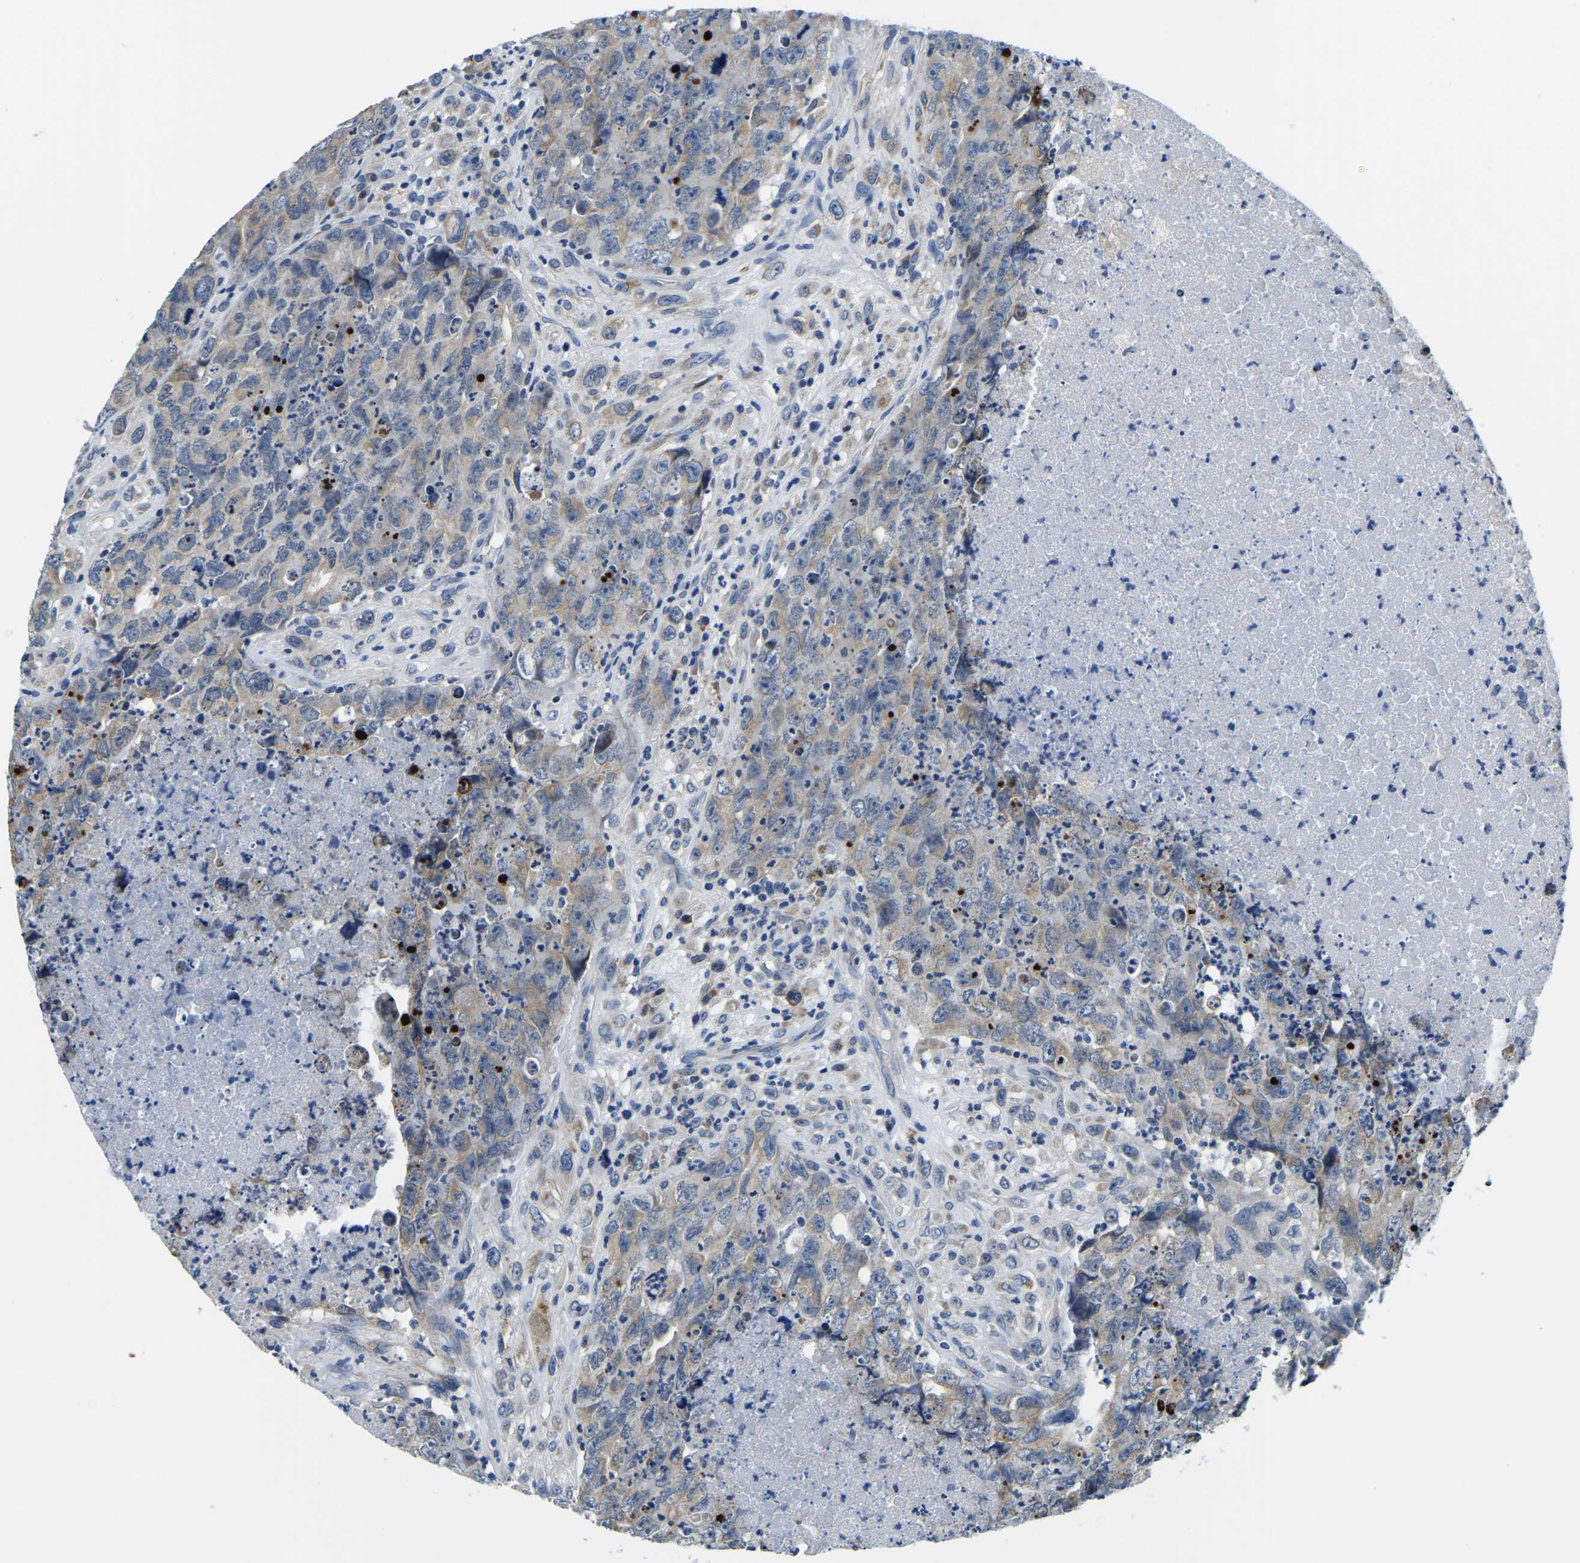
{"staining": {"intensity": "weak", "quantity": "25%-75%", "location": "cytoplasmic/membranous"}, "tissue": "testis cancer", "cell_type": "Tumor cells", "image_type": "cancer", "snomed": [{"axis": "morphology", "description": "Carcinoma, Embryonal, NOS"}, {"axis": "topography", "description": "Testis"}], "caption": "IHC micrograph of testis cancer (embryonal carcinoma) stained for a protein (brown), which reveals low levels of weak cytoplasmic/membranous staining in approximately 25%-75% of tumor cells.", "gene": "LIAS", "patient": {"sex": "male", "age": 32}}